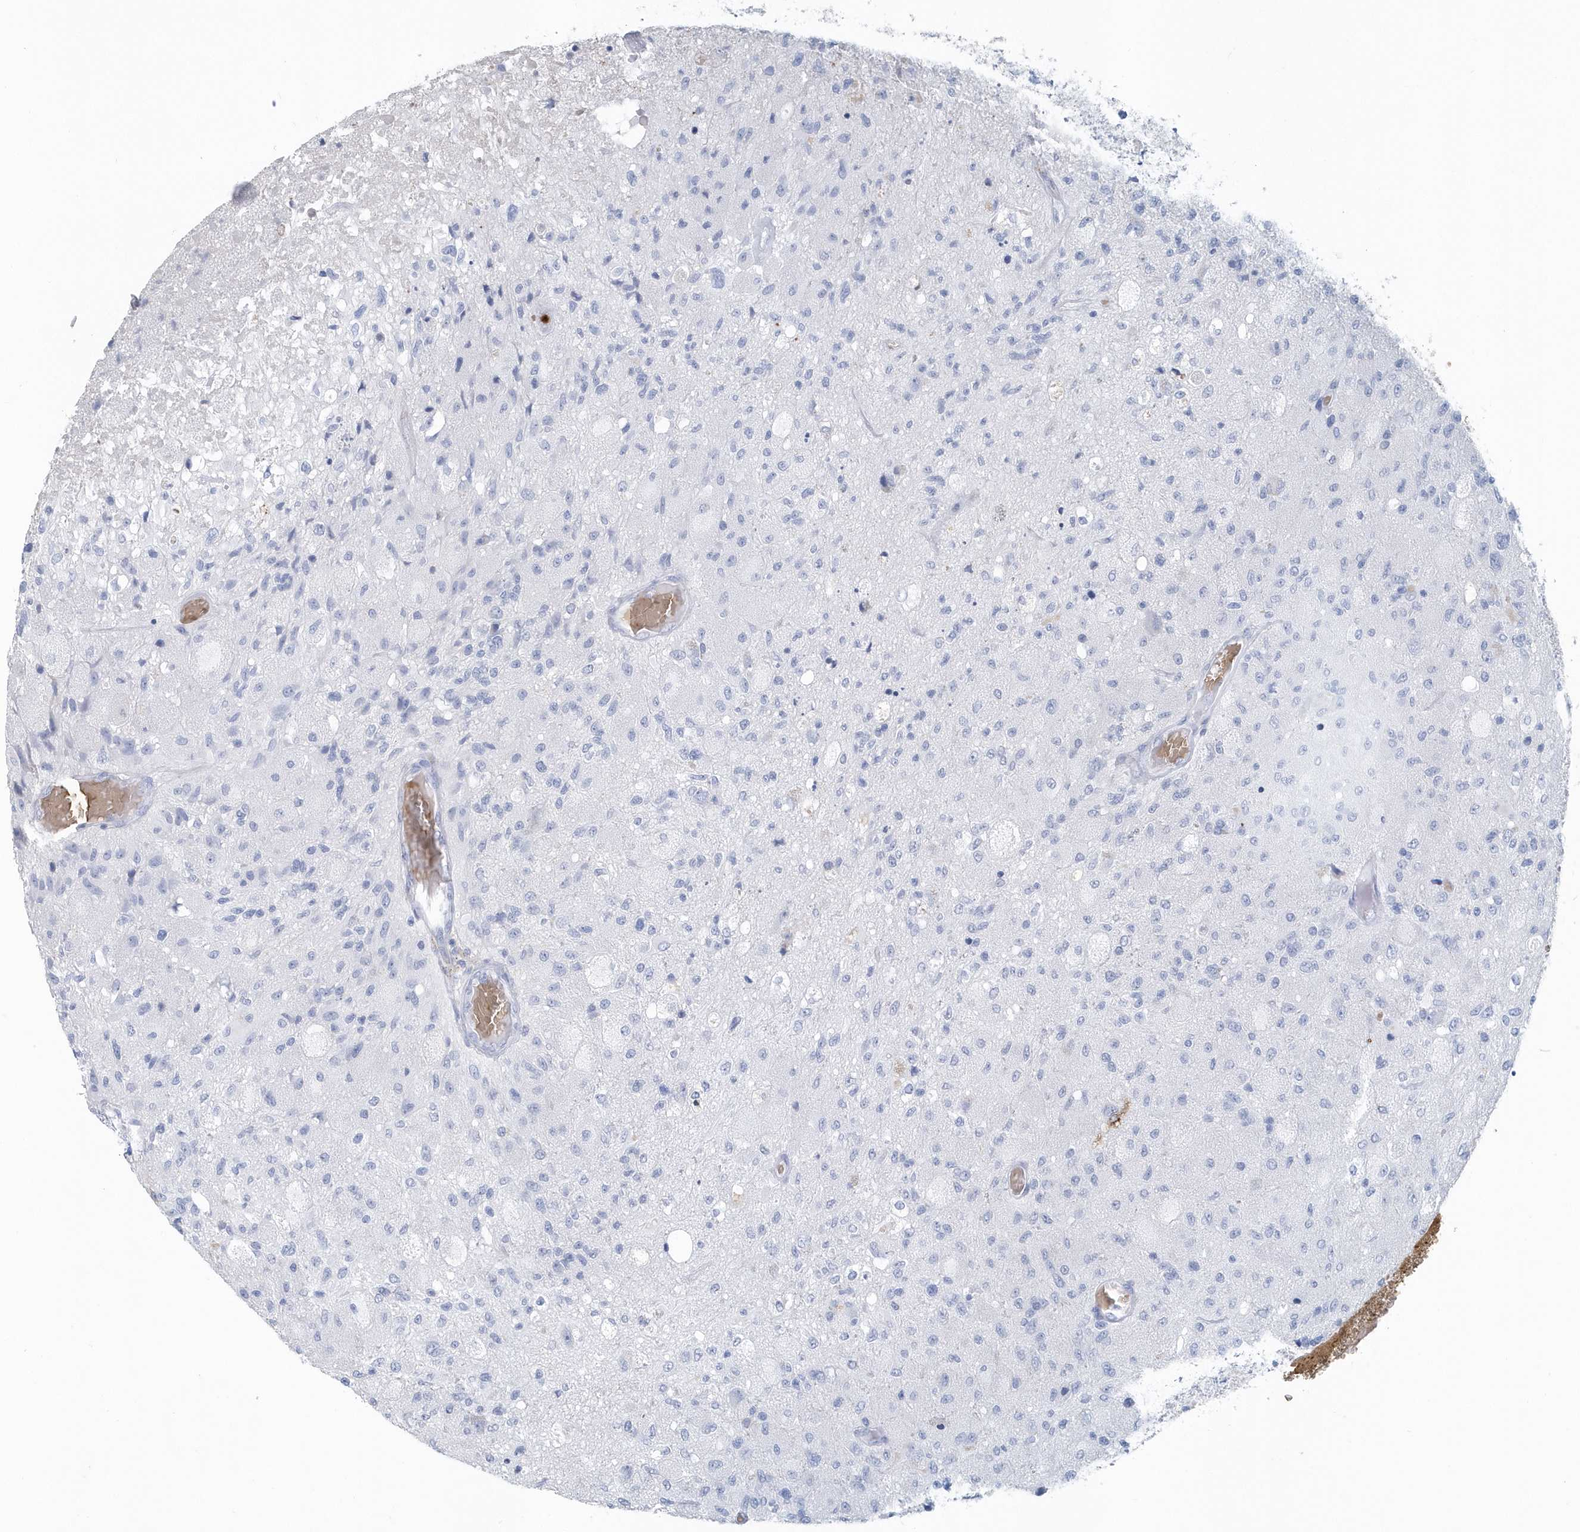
{"staining": {"intensity": "negative", "quantity": "none", "location": "none"}, "tissue": "glioma", "cell_type": "Tumor cells", "image_type": "cancer", "snomed": [{"axis": "morphology", "description": "Normal tissue, NOS"}, {"axis": "morphology", "description": "Glioma, malignant, High grade"}, {"axis": "topography", "description": "Cerebral cortex"}], "caption": "Photomicrograph shows no protein positivity in tumor cells of malignant glioma (high-grade) tissue.", "gene": "HBA2", "patient": {"sex": "male", "age": 77}}